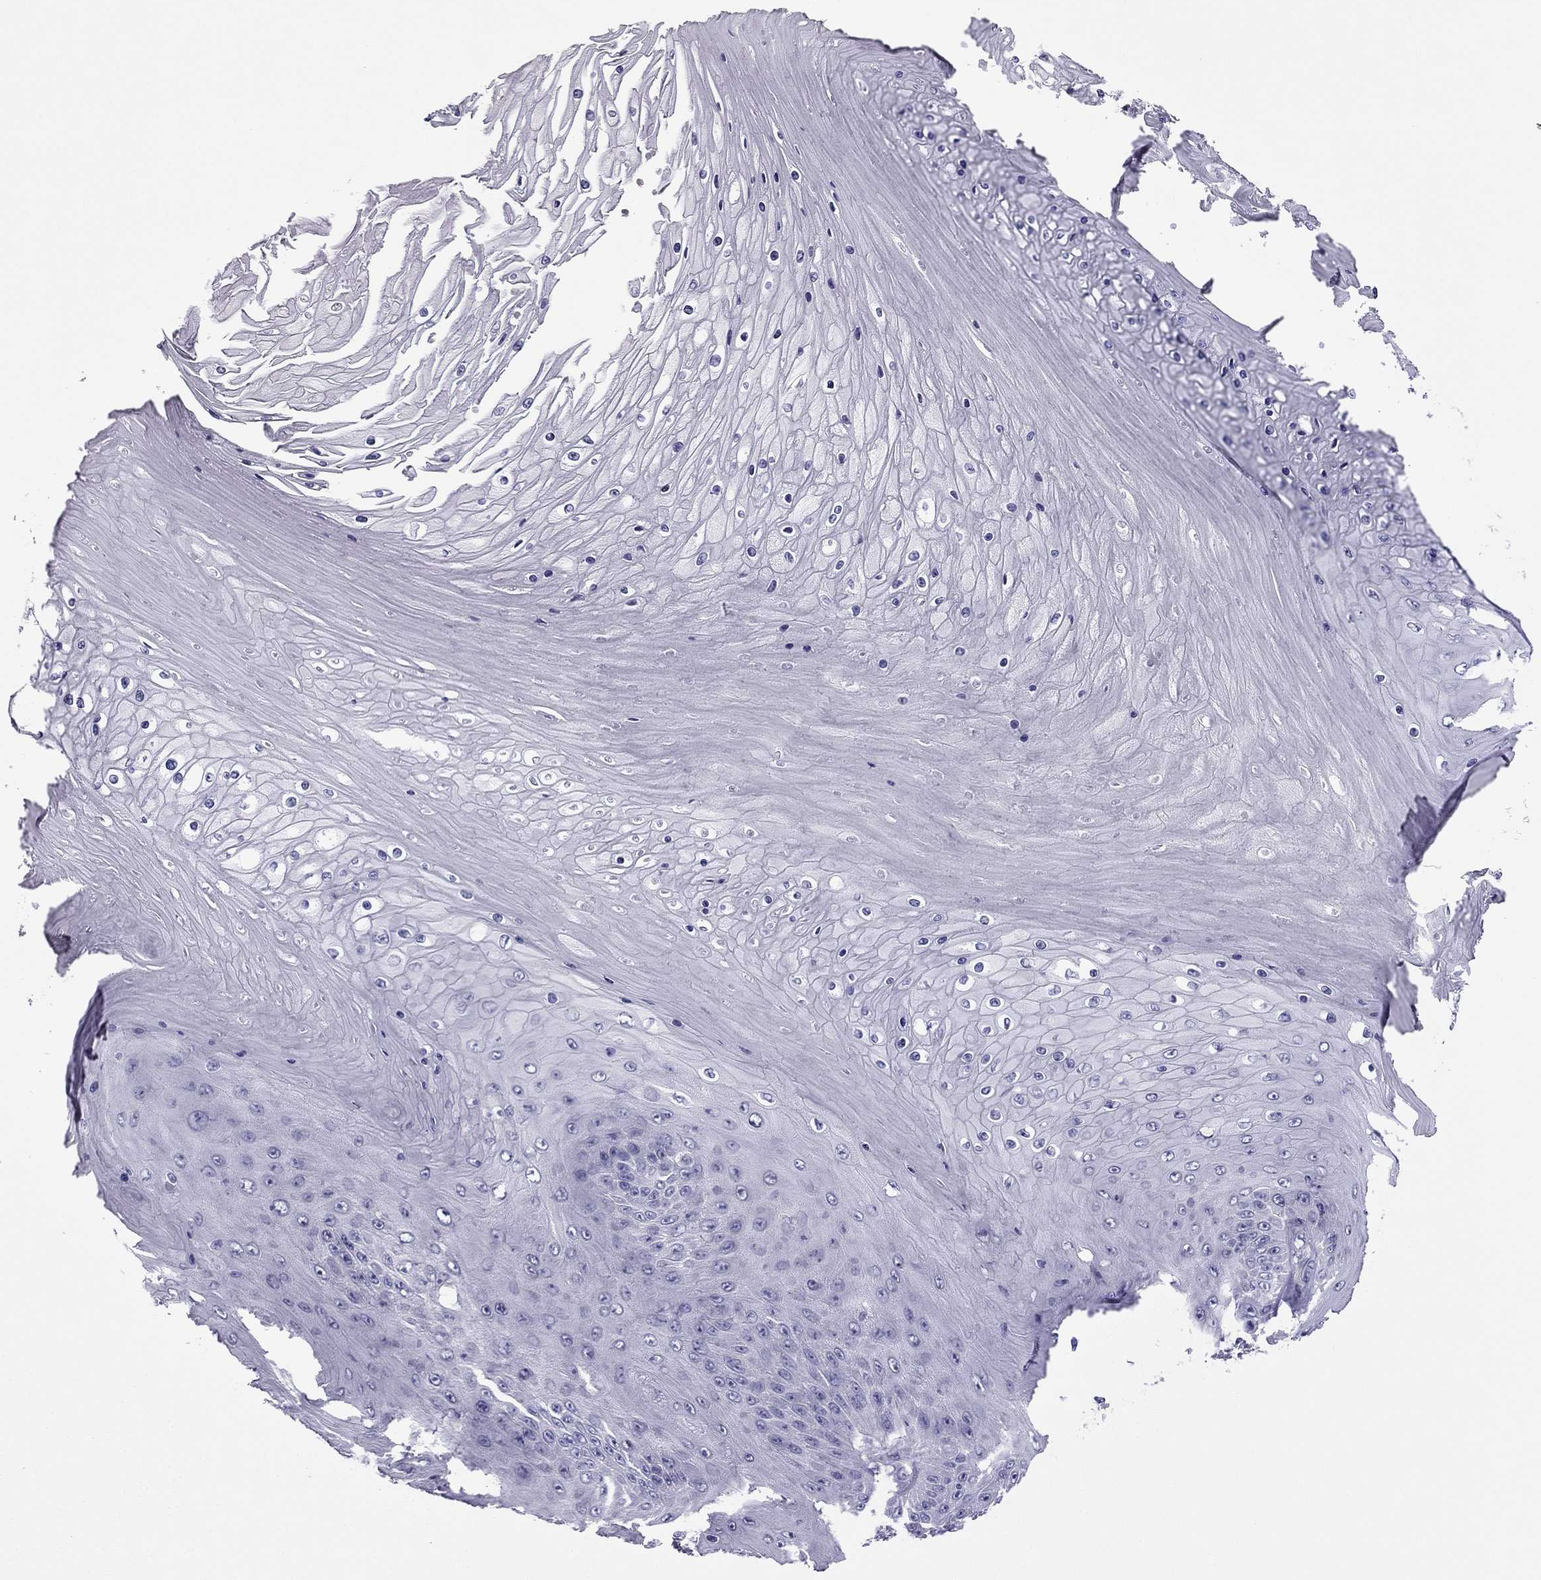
{"staining": {"intensity": "negative", "quantity": "none", "location": "none"}, "tissue": "skin cancer", "cell_type": "Tumor cells", "image_type": "cancer", "snomed": [{"axis": "morphology", "description": "Squamous cell carcinoma, NOS"}, {"axis": "topography", "description": "Skin"}], "caption": "The photomicrograph shows no significant staining in tumor cells of squamous cell carcinoma (skin). The staining is performed using DAB brown chromogen with nuclei counter-stained in using hematoxylin.", "gene": "PDE6A", "patient": {"sex": "male", "age": 62}}